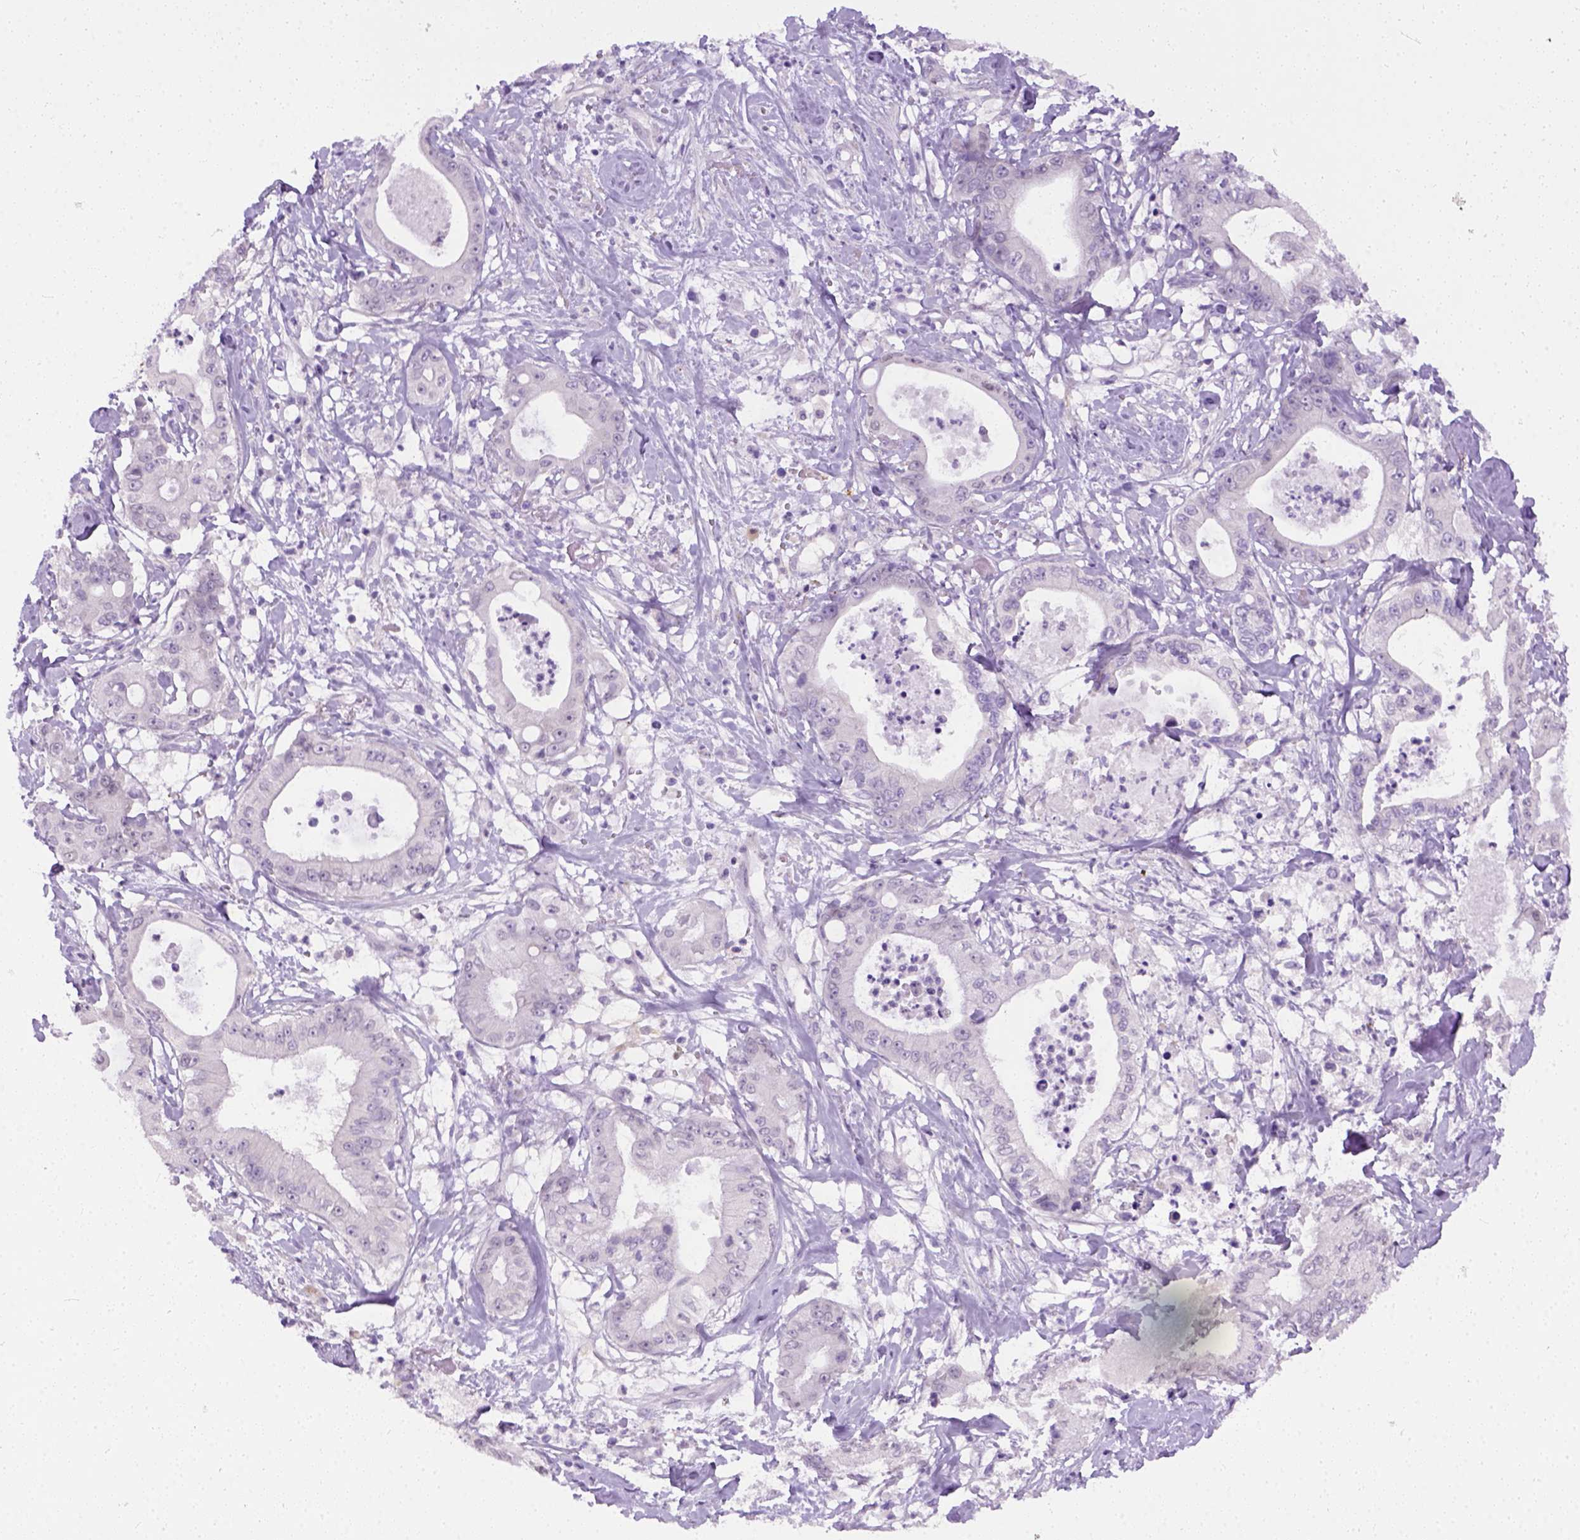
{"staining": {"intensity": "negative", "quantity": "none", "location": "none"}, "tissue": "pancreatic cancer", "cell_type": "Tumor cells", "image_type": "cancer", "snomed": [{"axis": "morphology", "description": "Adenocarcinoma, NOS"}, {"axis": "topography", "description": "Pancreas"}], "caption": "Adenocarcinoma (pancreatic) was stained to show a protein in brown. There is no significant staining in tumor cells. Brightfield microscopy of IHC stained with DAB (3,3'-diaminobenzidine) (brown) and hematoxylin (blue), captured at high magnification.", "gene": "FAM184B", "patient": {"sex": "male", "age": 71}}